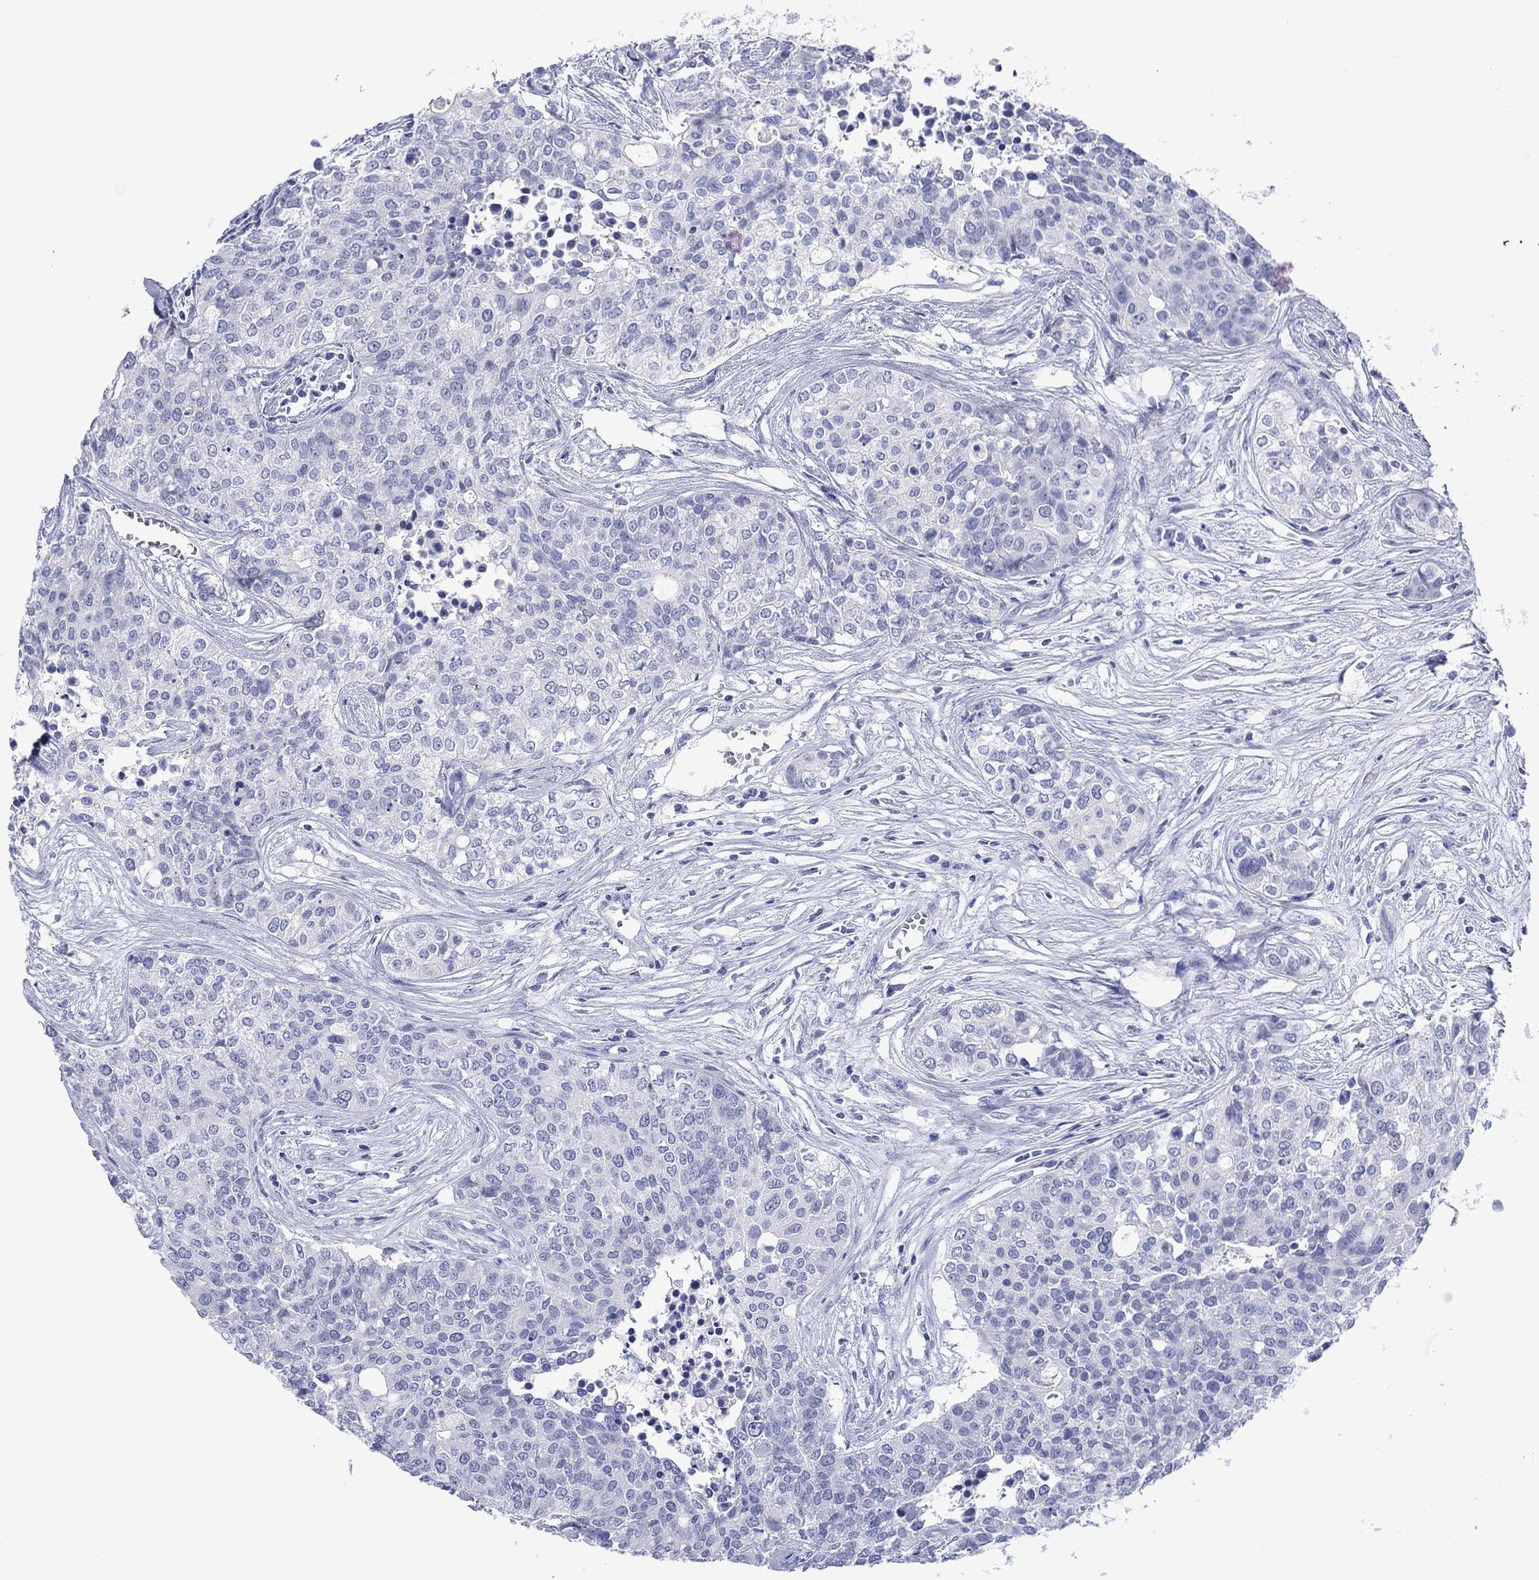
{"staining": {"intensity": "negative", "quantity": "none", "location": "none"}, "tissue": "carcinoid", "cell_type": "Tumor cells", "image_type": "cancer", "snomed": [{"axis": "morphology", "description": "Carcinoid, malignant, NOS"}, {"axis": "topography", "description": "Colon"}], "caption": "IHC of human carcinoid exhibits no staining in tumor cells. (DAB immunohistochemistry (IHC) with hematoxylin counter stain).", "gene": "MLANA", "patient": {"sex": "male", "age": 81}}